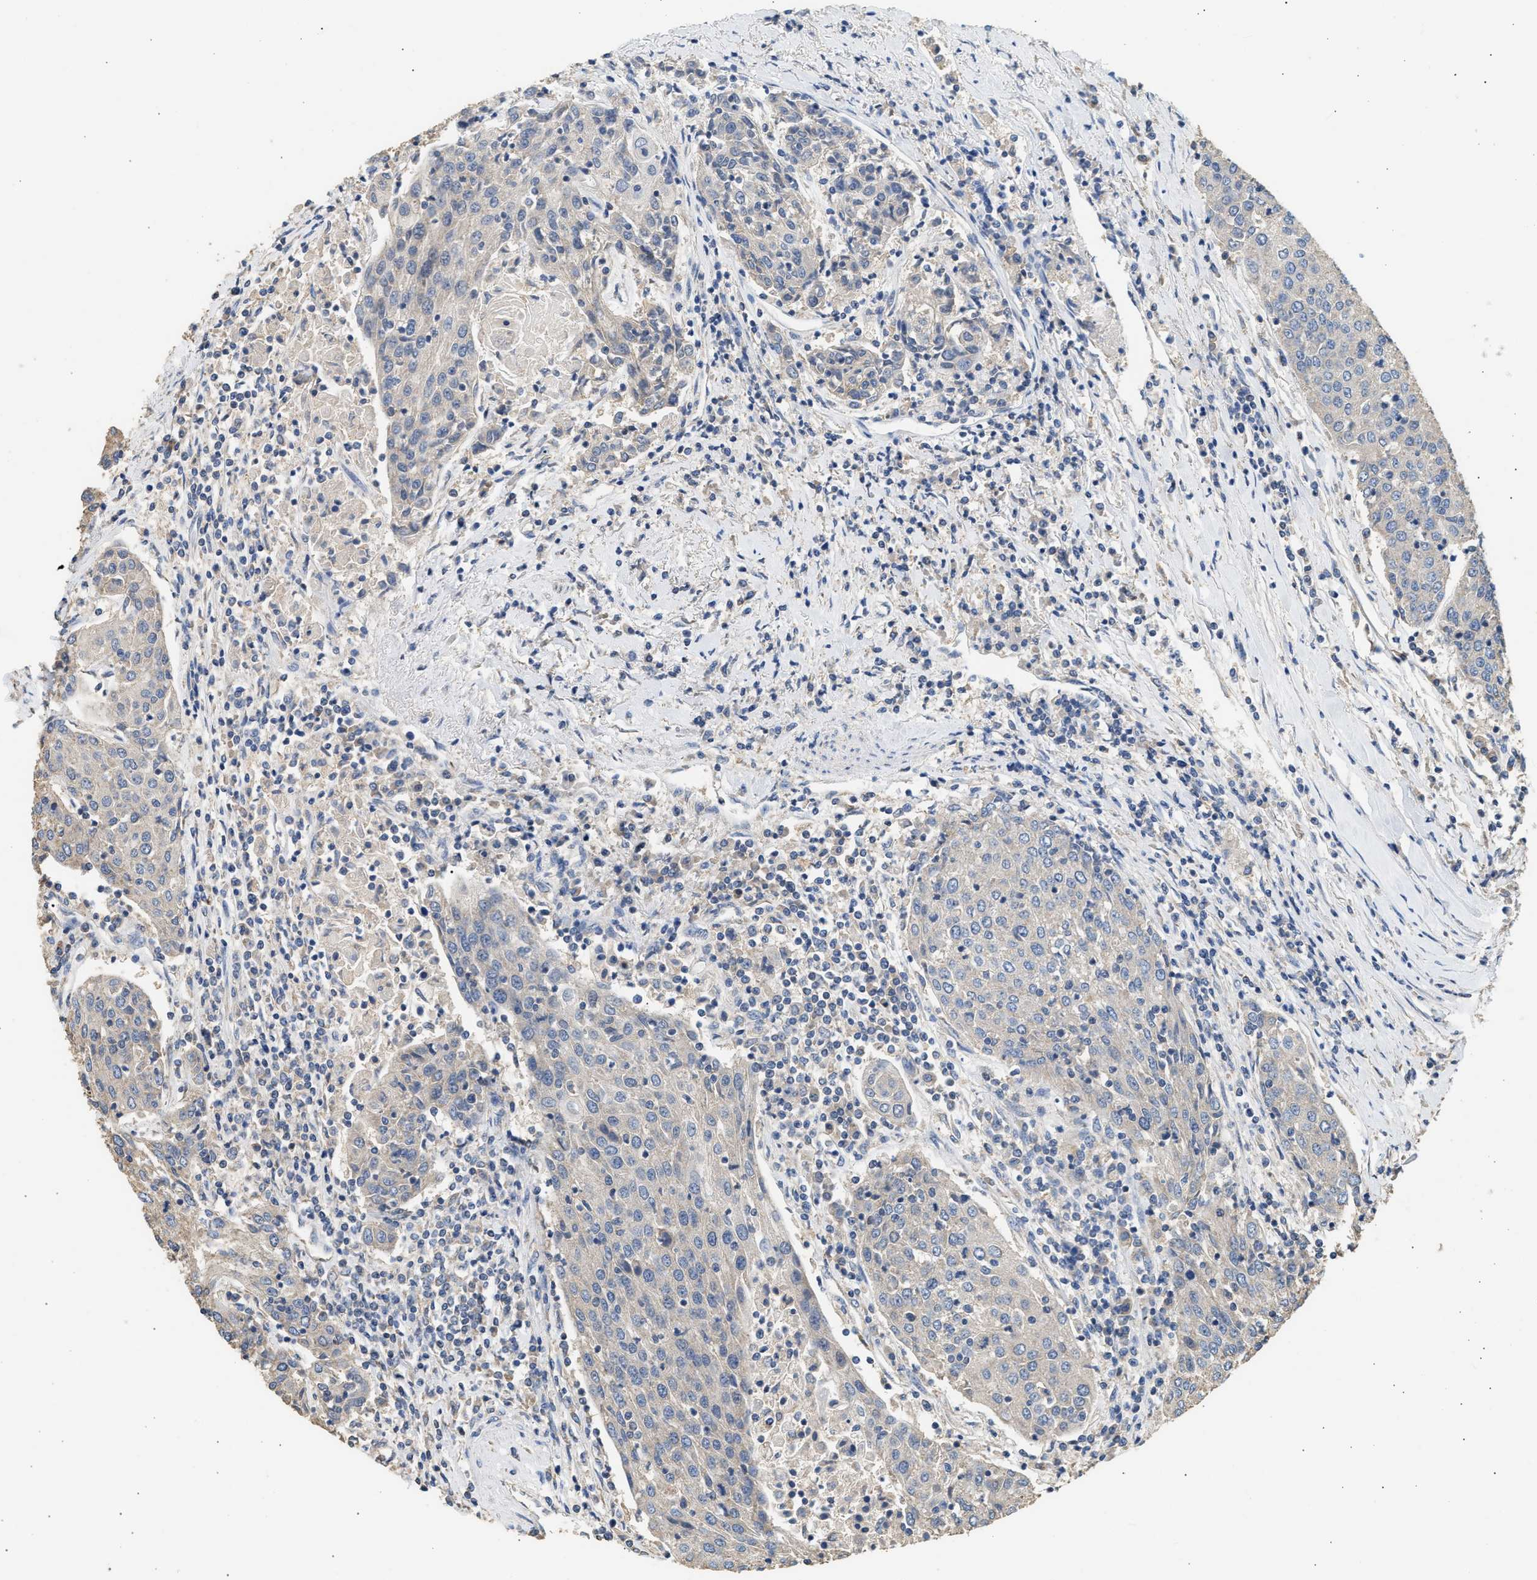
{"staining": {"intensity": "negative", "quantity": "none", "location": "none"}, "tissue": "urothelial cancer", "cell_type": "Tumor cells", "image_type": "cancer", "snomed": [{"axis": "morphology", "description": "Urothelial carcinoma, High grade"}, {"axis": "topography", "description": "Urinary bladder"}], "caption": "Urothelial cancer was stained to show a protein in brown. There is no significant positivity in tumor cells.", "gene": "WDR31", "patient": {"sex": "female", "age": 85}}